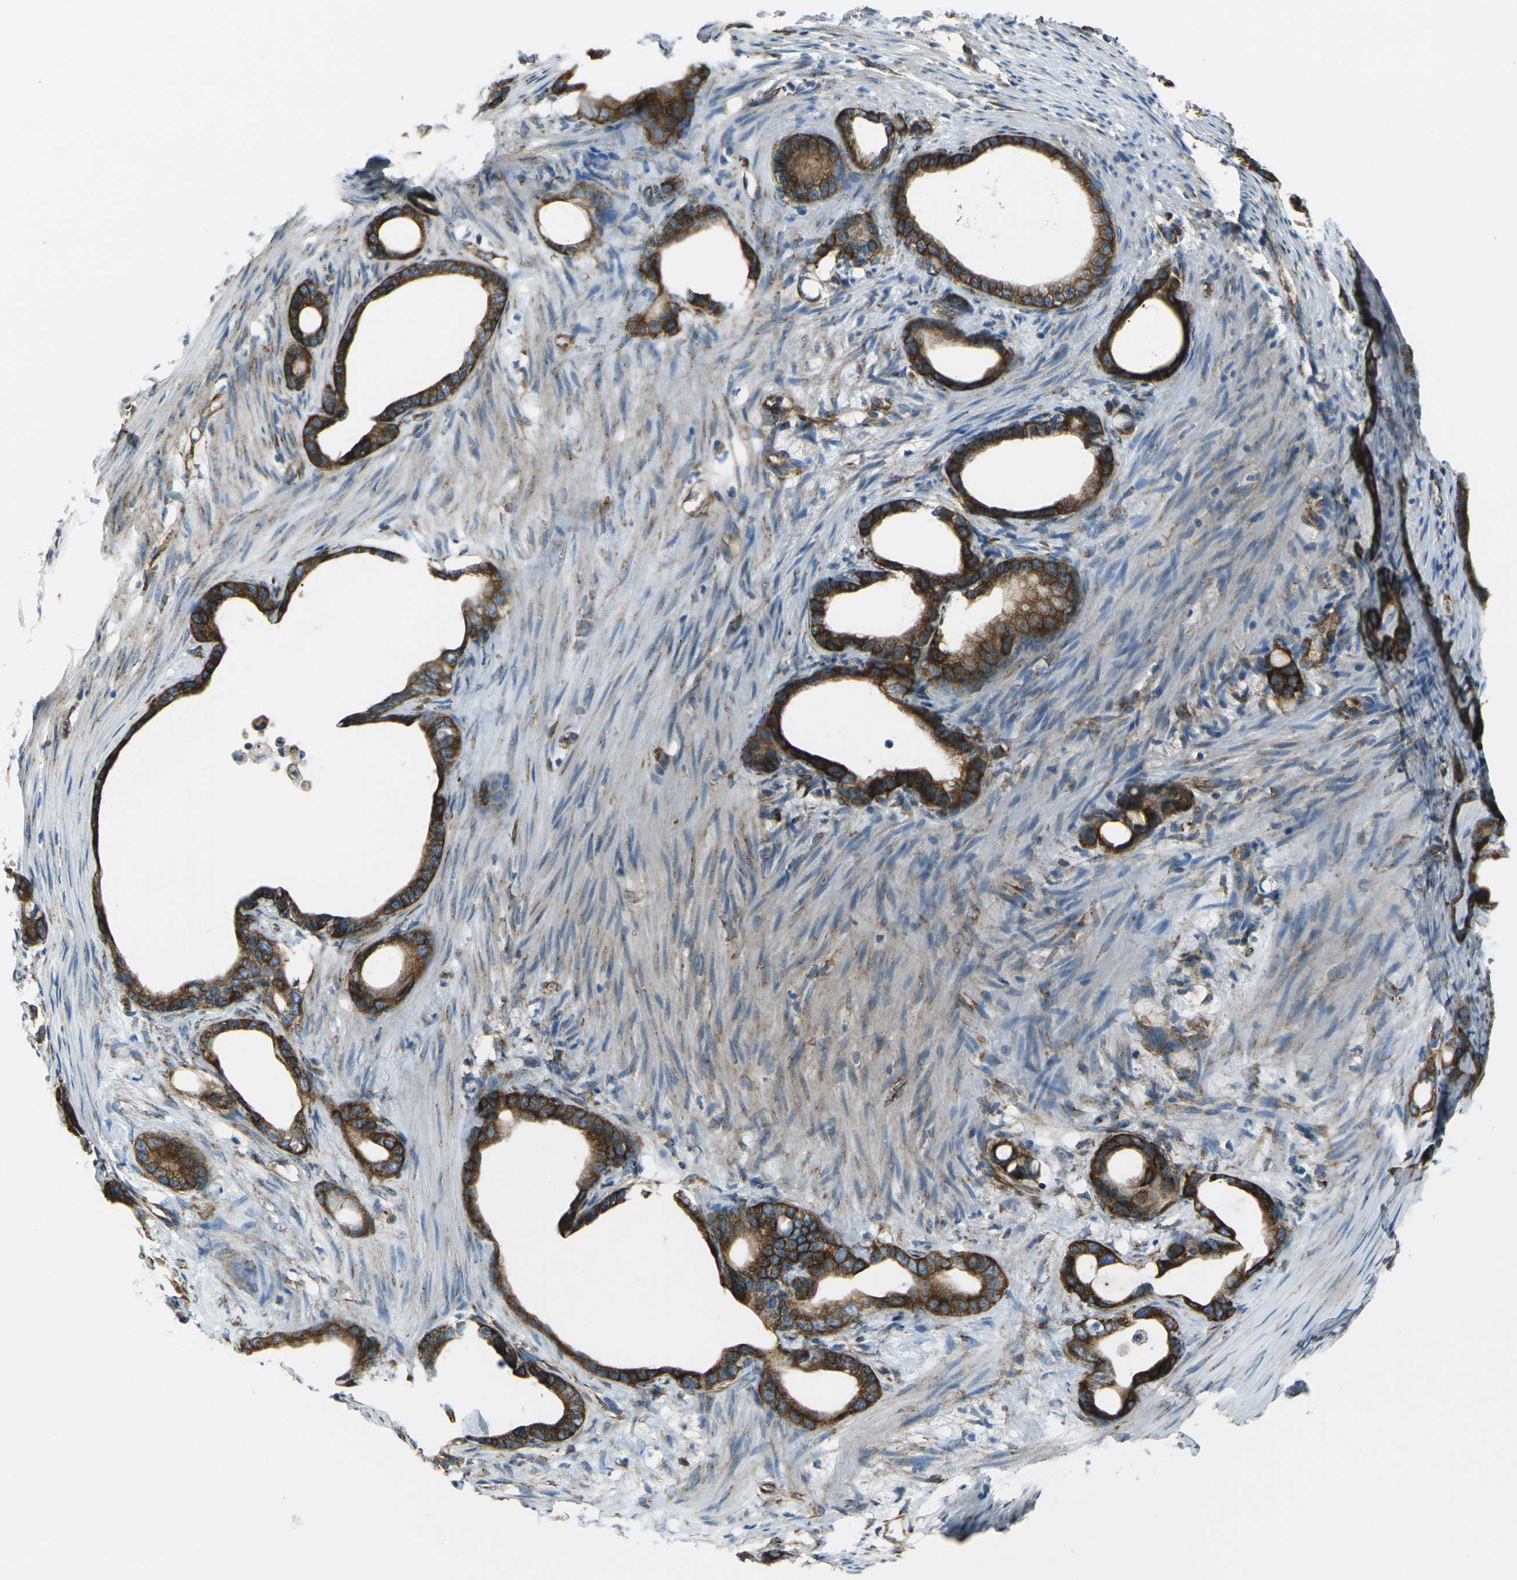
{"staining": {"intensity": "strong", "quantity": ">75%", "location": "cytoplasmic/membranous"}, "tissue": "stomach cancer", "cell_type": "Tumor cells", "image_type": "cancer", "snomed": [{"axis": "morphology", "description": "Adenocarcinoma, NOS"}, {"axis": "topography", "description": "Stomach"}], "caption": "DAB immunohistochemical staining of stomach adenocarcinoma exhibits strong cytoplasmic/membranous protein positivity in about >75% of tumor cells. The staining was performed using DAB to visualize the protein expression in brown, while the nuclei were stained in blue with hematoxylin (Magnification: 20x).", "gene": "CELSR2", "patient": {"sex": "female", "age": 75}}